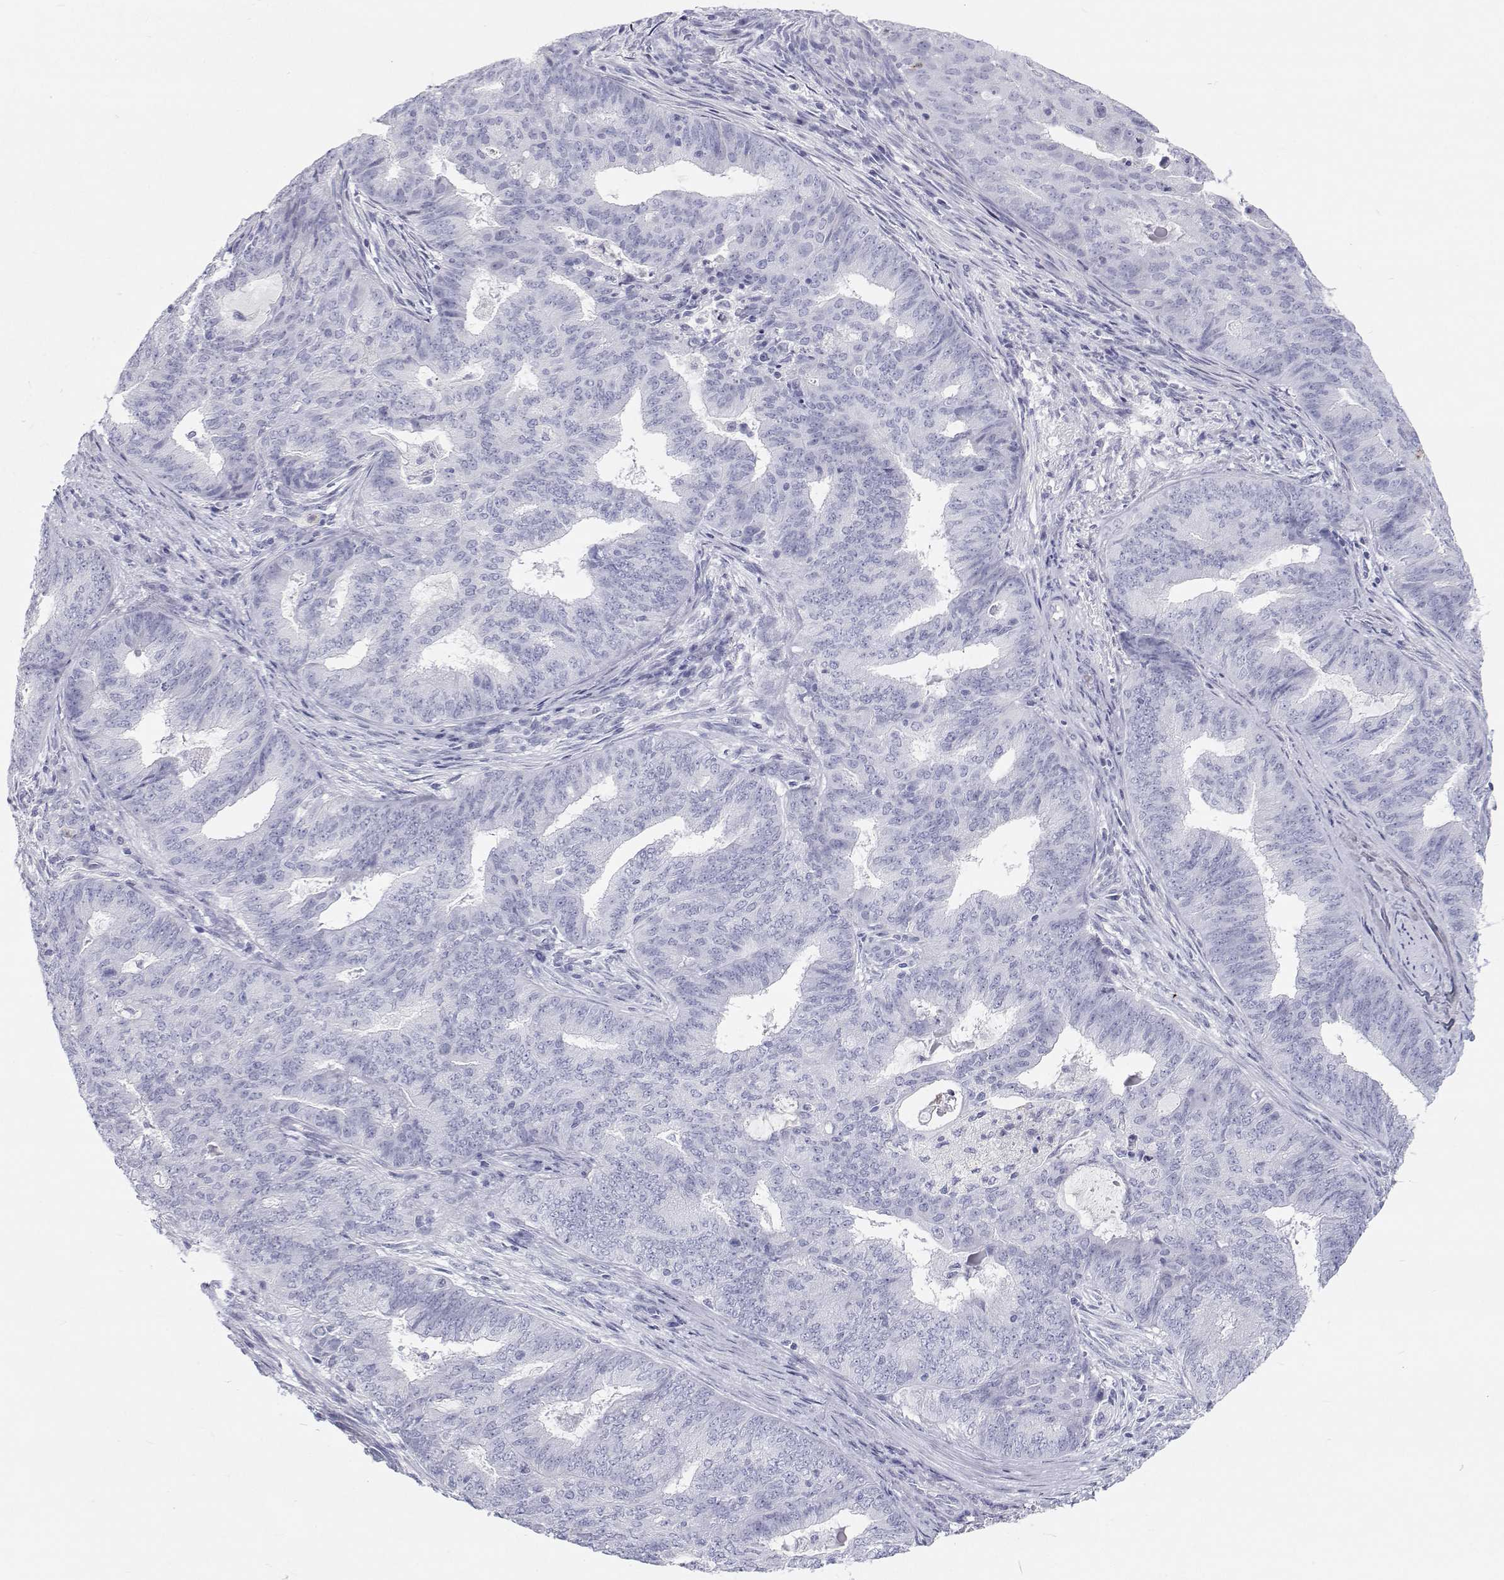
{"staining": {"intensity": "negative", "quantity": "none", "location": "none"}, "tissue": "endometrial cancer", "cell_type": "Tumor cells", "image_type": "cancer", "snomed": [{"axis": "morphology", "description": "Adenocarcinoma, NOS"}, {"axis": "topography", "description": "Endometrium"}], "caption": "Immunohistochemistry (IHC) of human endometrial cancer displays no staining in tumor cells.", "gene": "SFTPB", "patient": {"sex": "female", "age": 62}}